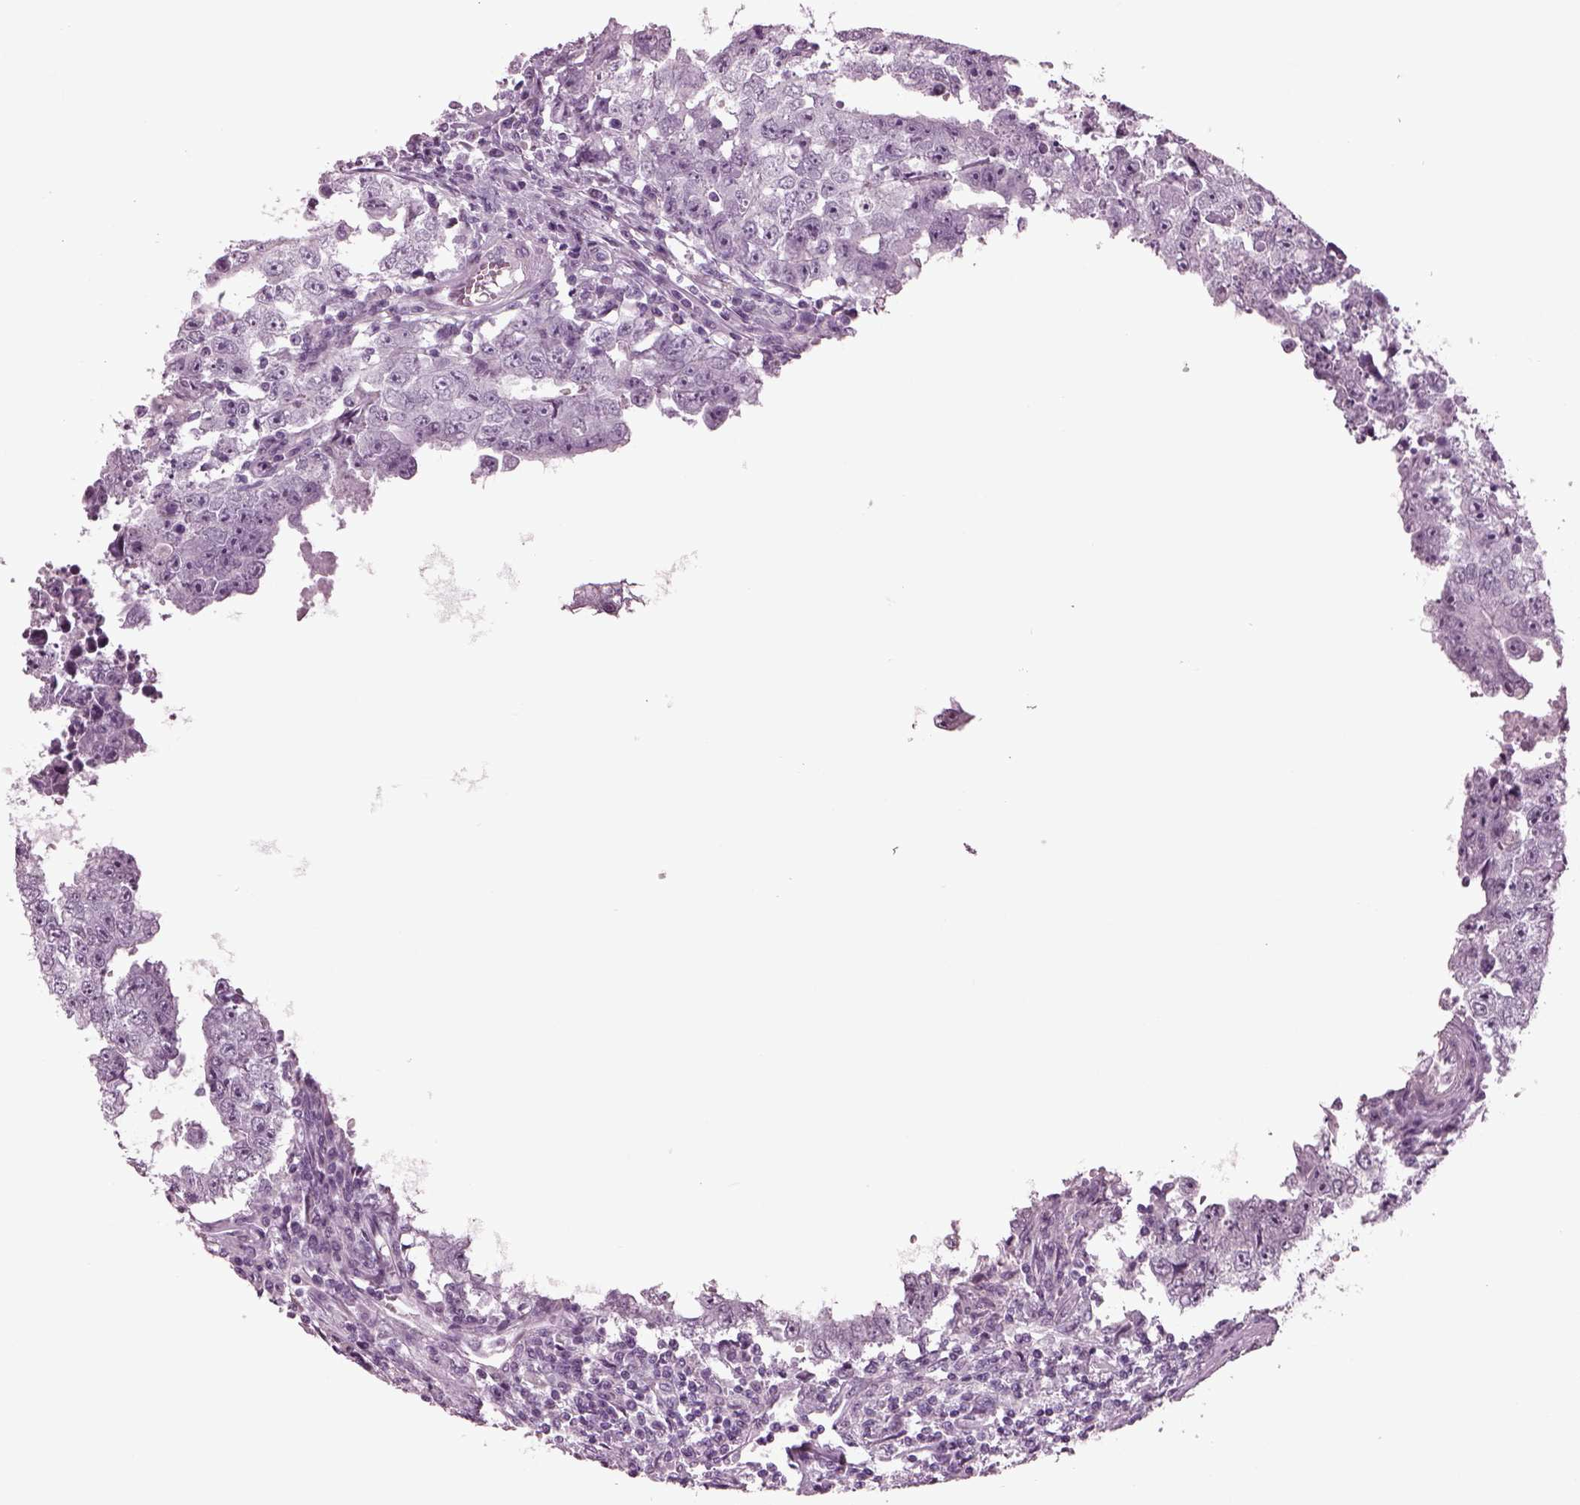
{"staining": {"intensity": "negative", "quantity": "none", "location": "none"}, "tissue": "testis cancer", "cell_type": "Tumor cells", "image_type": "cancer", "snomed": [{"axis": "morphology", "description": "Carcinoma, Embryonal, NOS"}, {"axis": "topography", "description": "Testis"}], "caption": "Human testis embryonal carcinoma stained for a protein using IHC reveals no positivity in tumor cells.", "gene": "TPPP2", "patient": {"sex": "male", "age": 36}}